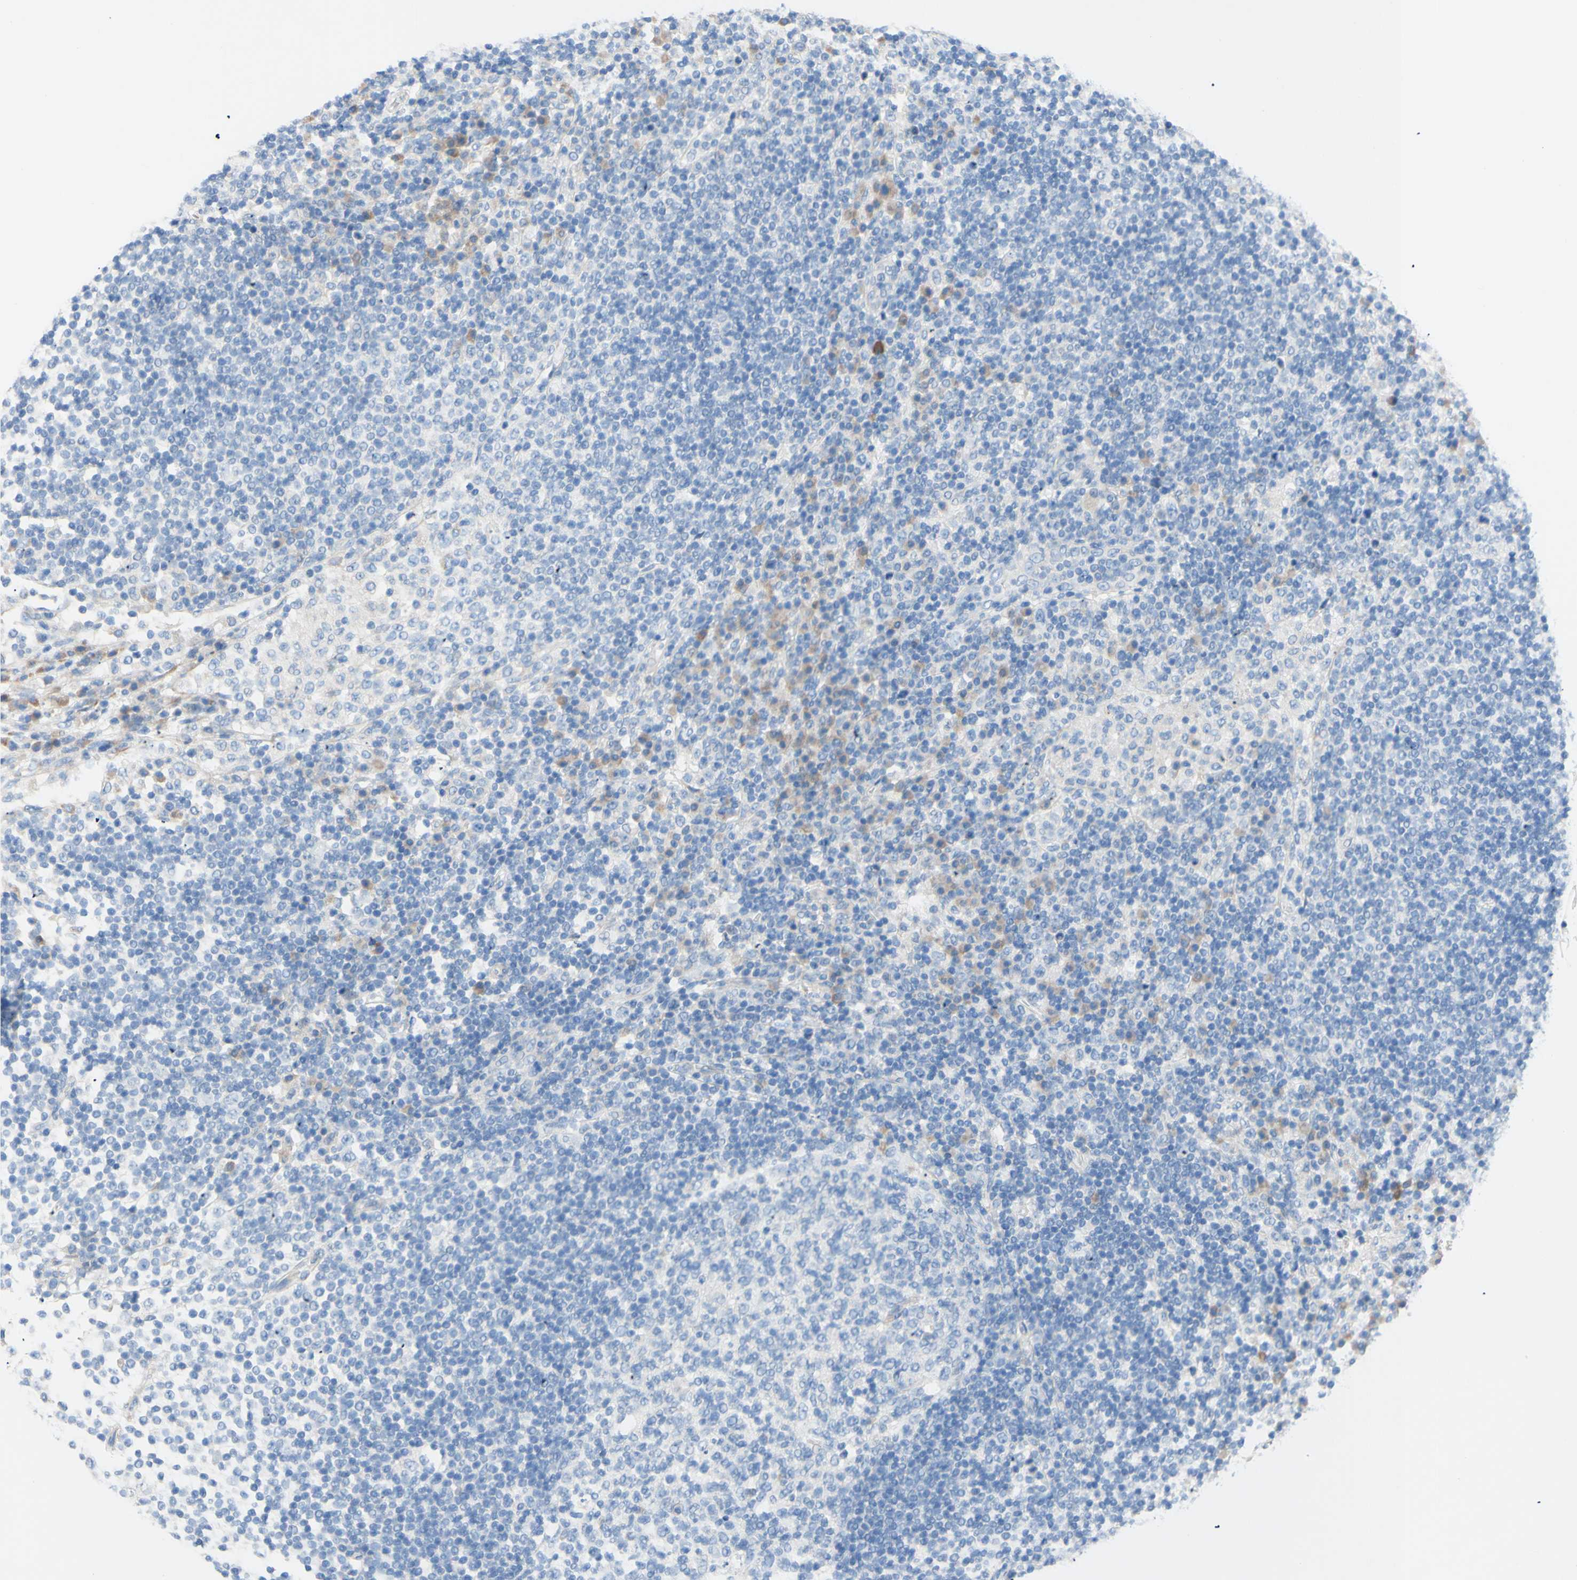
{"staining": {"intensity": "negative", "quantity": "none", "location": "none"}, "tissue": "lymph node", "cell_type": "Germinal center cells", "image_type": "normal", "snomed": [{"axis": "morphology", "description": "Normal tissue, NOS"}, {"axis": "topography", "description": "Lymph node"}], "caption": "A micrograph of lymph node stained for a protein reveals no brown staining in germinal center cells. (Brightfield microscopy of DAB immunohistochemistry at high magnification).", "gene": "TMIGD2", "patient": {"sex": "female", "age": 53}}